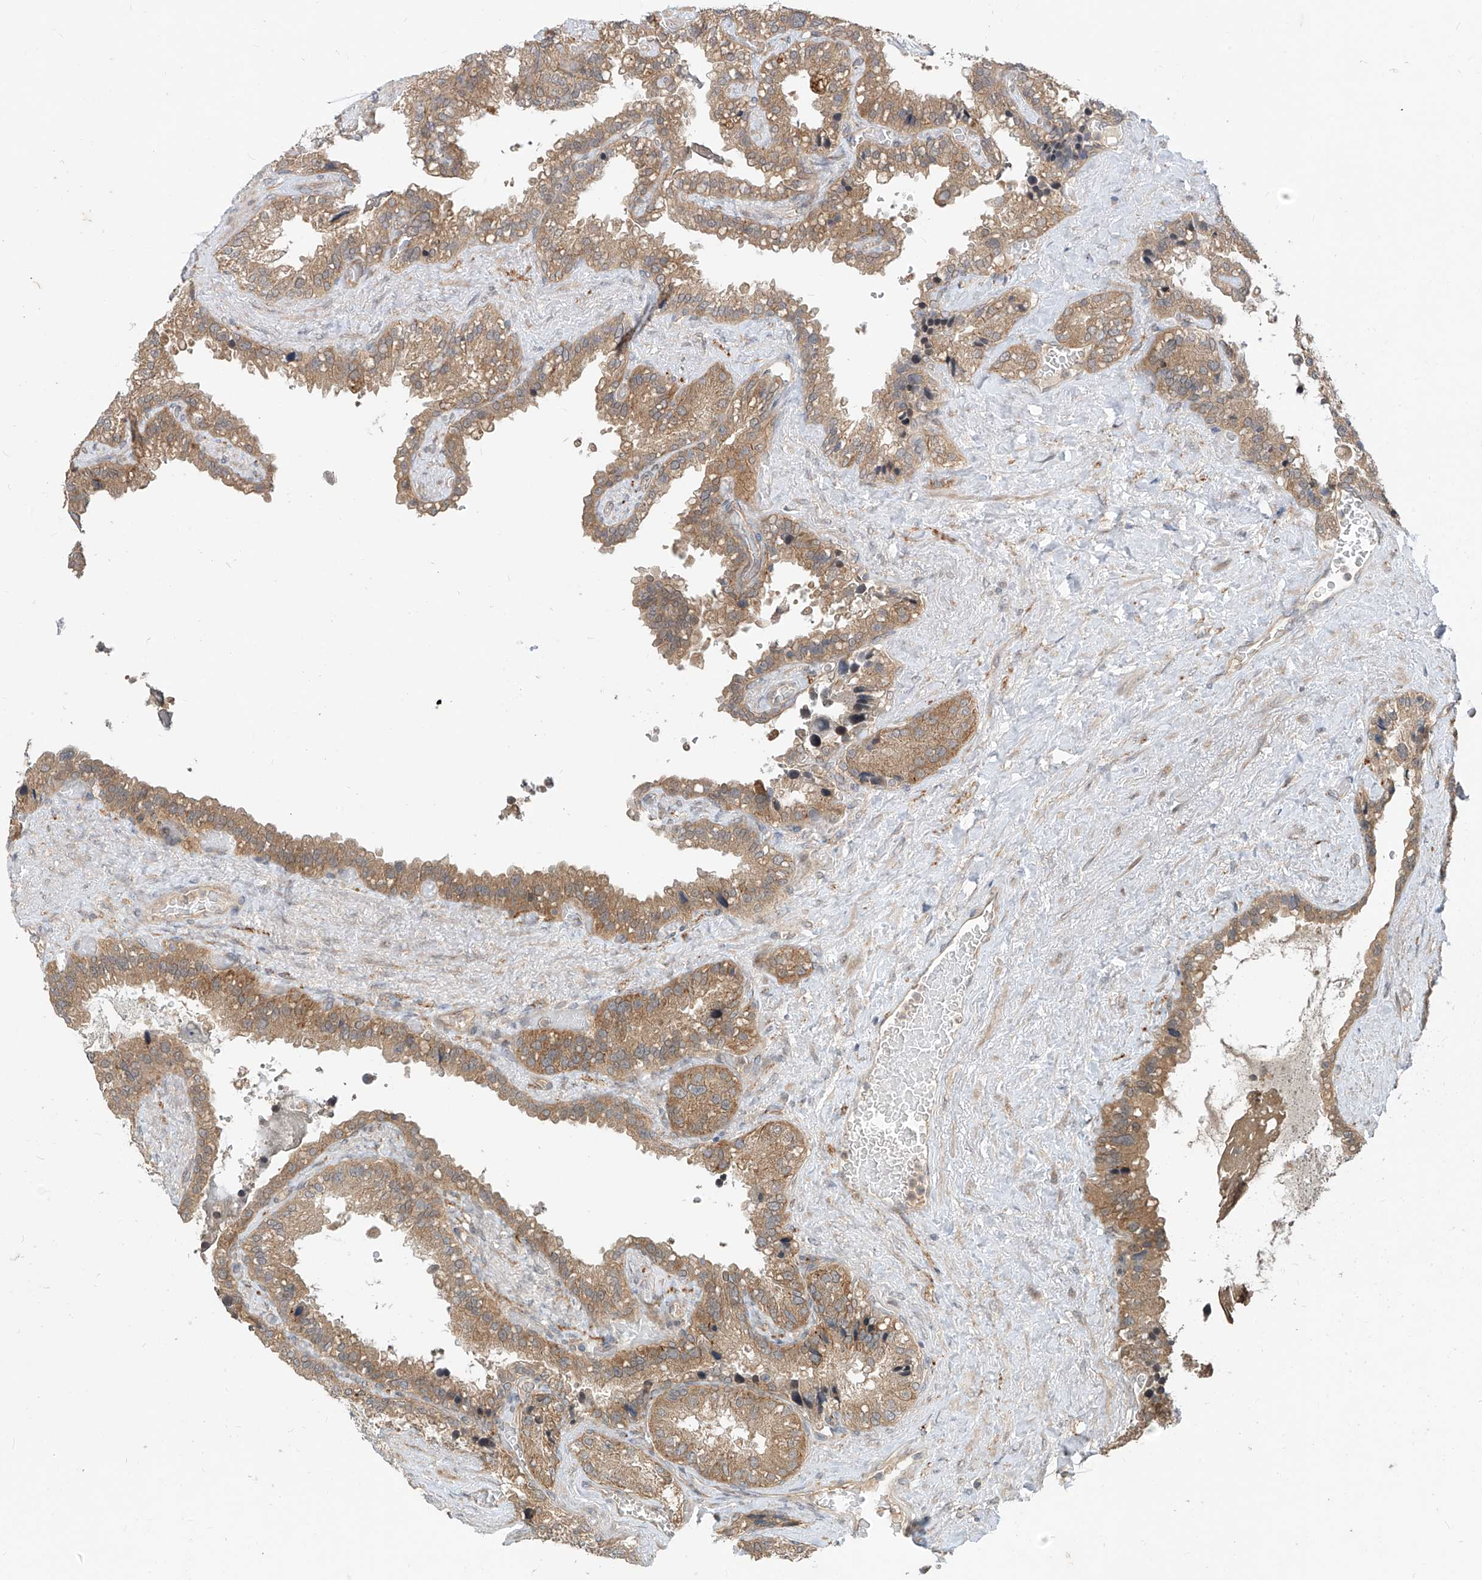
{"staining": {"intensity": "moderate", "quantity": ">75%", "location": "cytoplasmic/membranous"}, "tissue": "seminal vesicle", "cell_type": "Glandular cells", "image_type": "normal", "snomed": [{"axis": "morphology", "description": "Normal tissue, NOS"}, {"axis": "topography", "description": "Prostate"}, {"axis": "topography", "description": "Seminal veicle"}], "caption": "Glandular cells demonstrate moderate cytoplasmic/membranous positivity in about >75% of cells in normal seminal vesicle.", "gene": "MTUS2", "patient": {"sex": "male", "age": 68}}